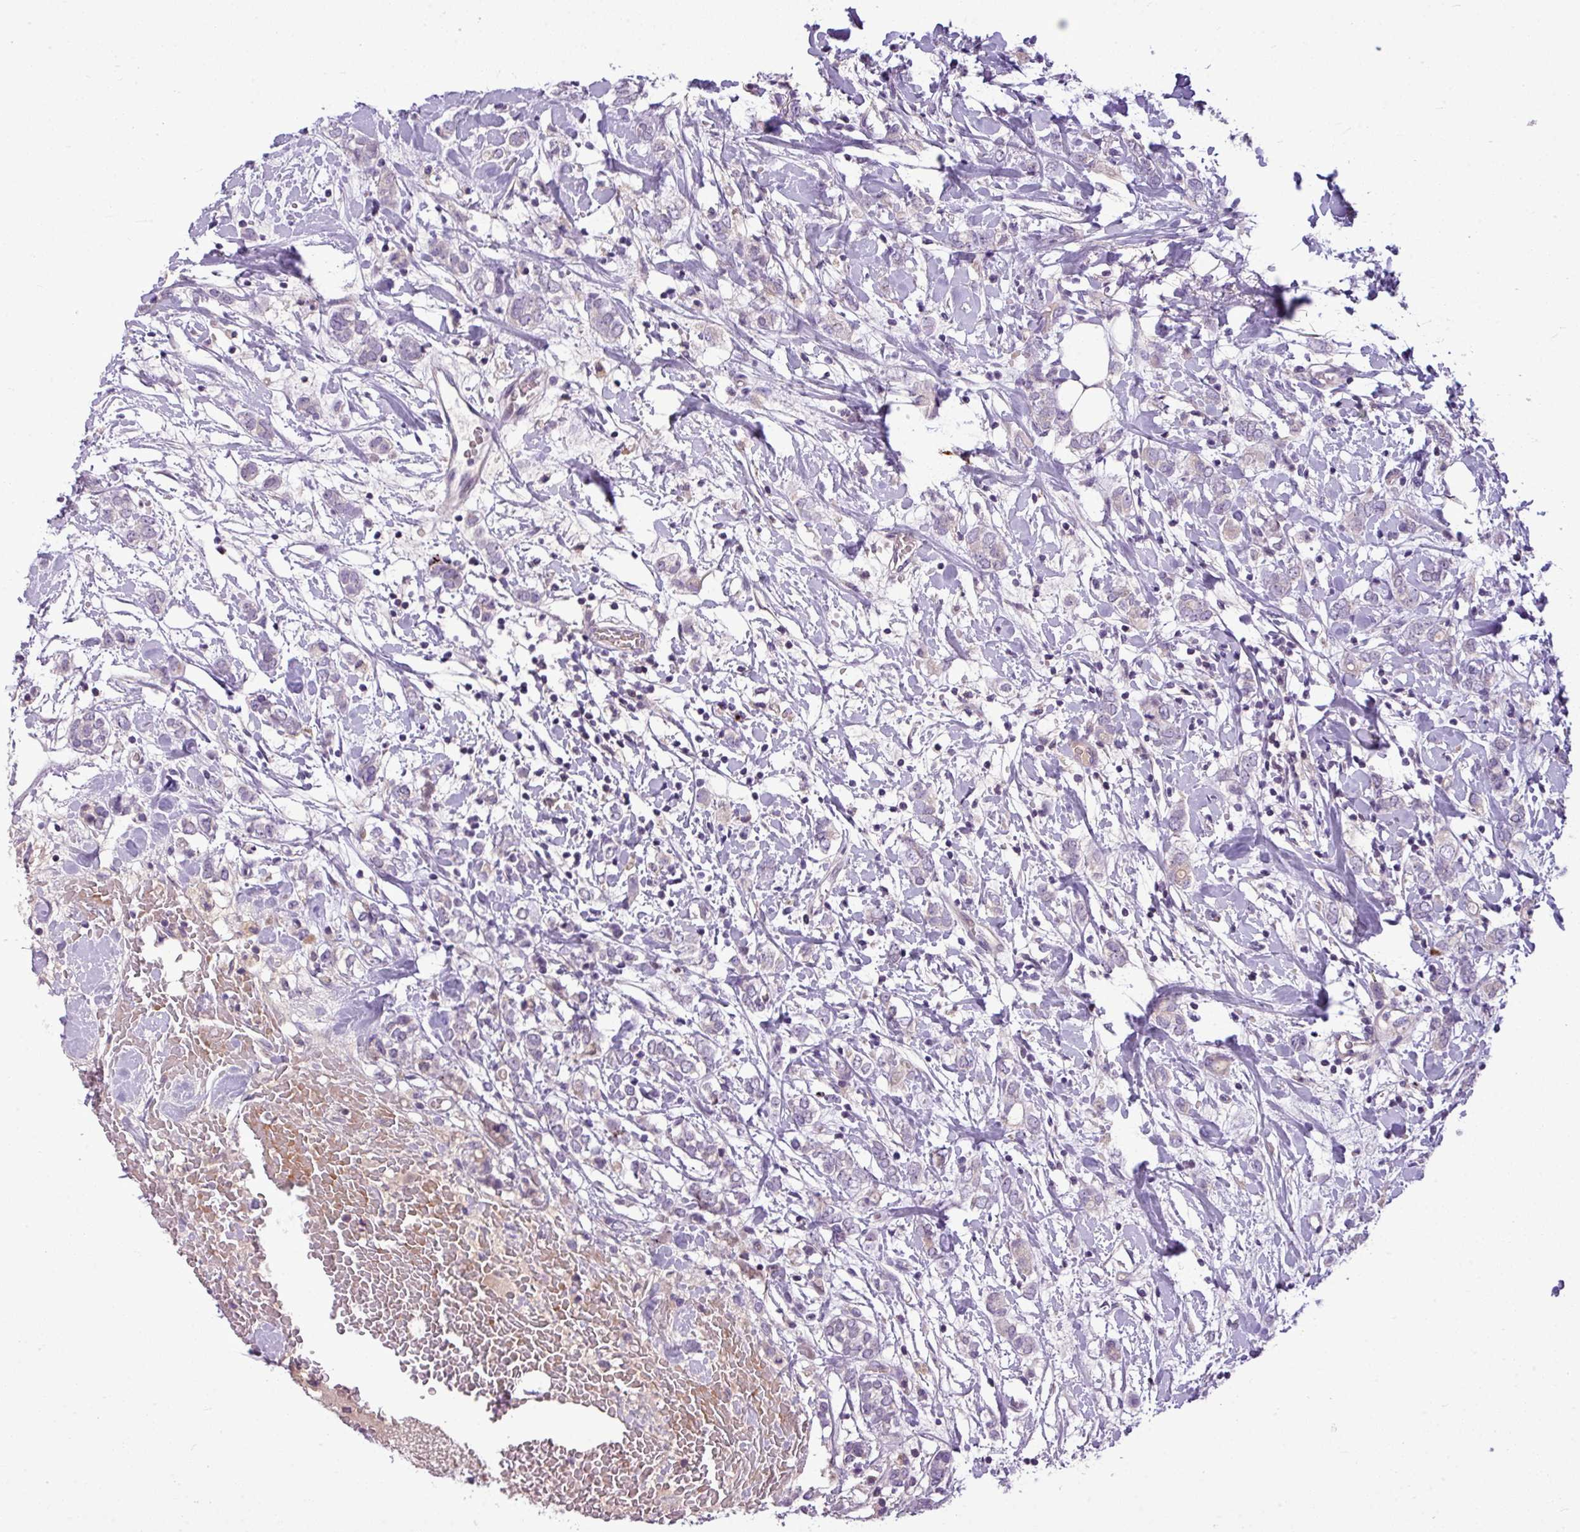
{"staining": {"intensity": "negative", "quantity": "none", "location": "none"}, "tissue": "breast cancer", "cell_type": "Tumor cells", "image_type": "cancer", "snomed": [{"axis": "morphology", "description": "Normal tissue, NOS"}, {"axis": "morphology", "description": "Lobular carcinoma"}, {"axis": "topography", "description": "Breast"}], "caption": "High power microscopy histopathology image of an immunohistochemistry image of lobular carcinoma (breast), revealing no significant staining in tumor cells.", "gene": "IL17A", "patient": {"sex": "female", "age": 47}}